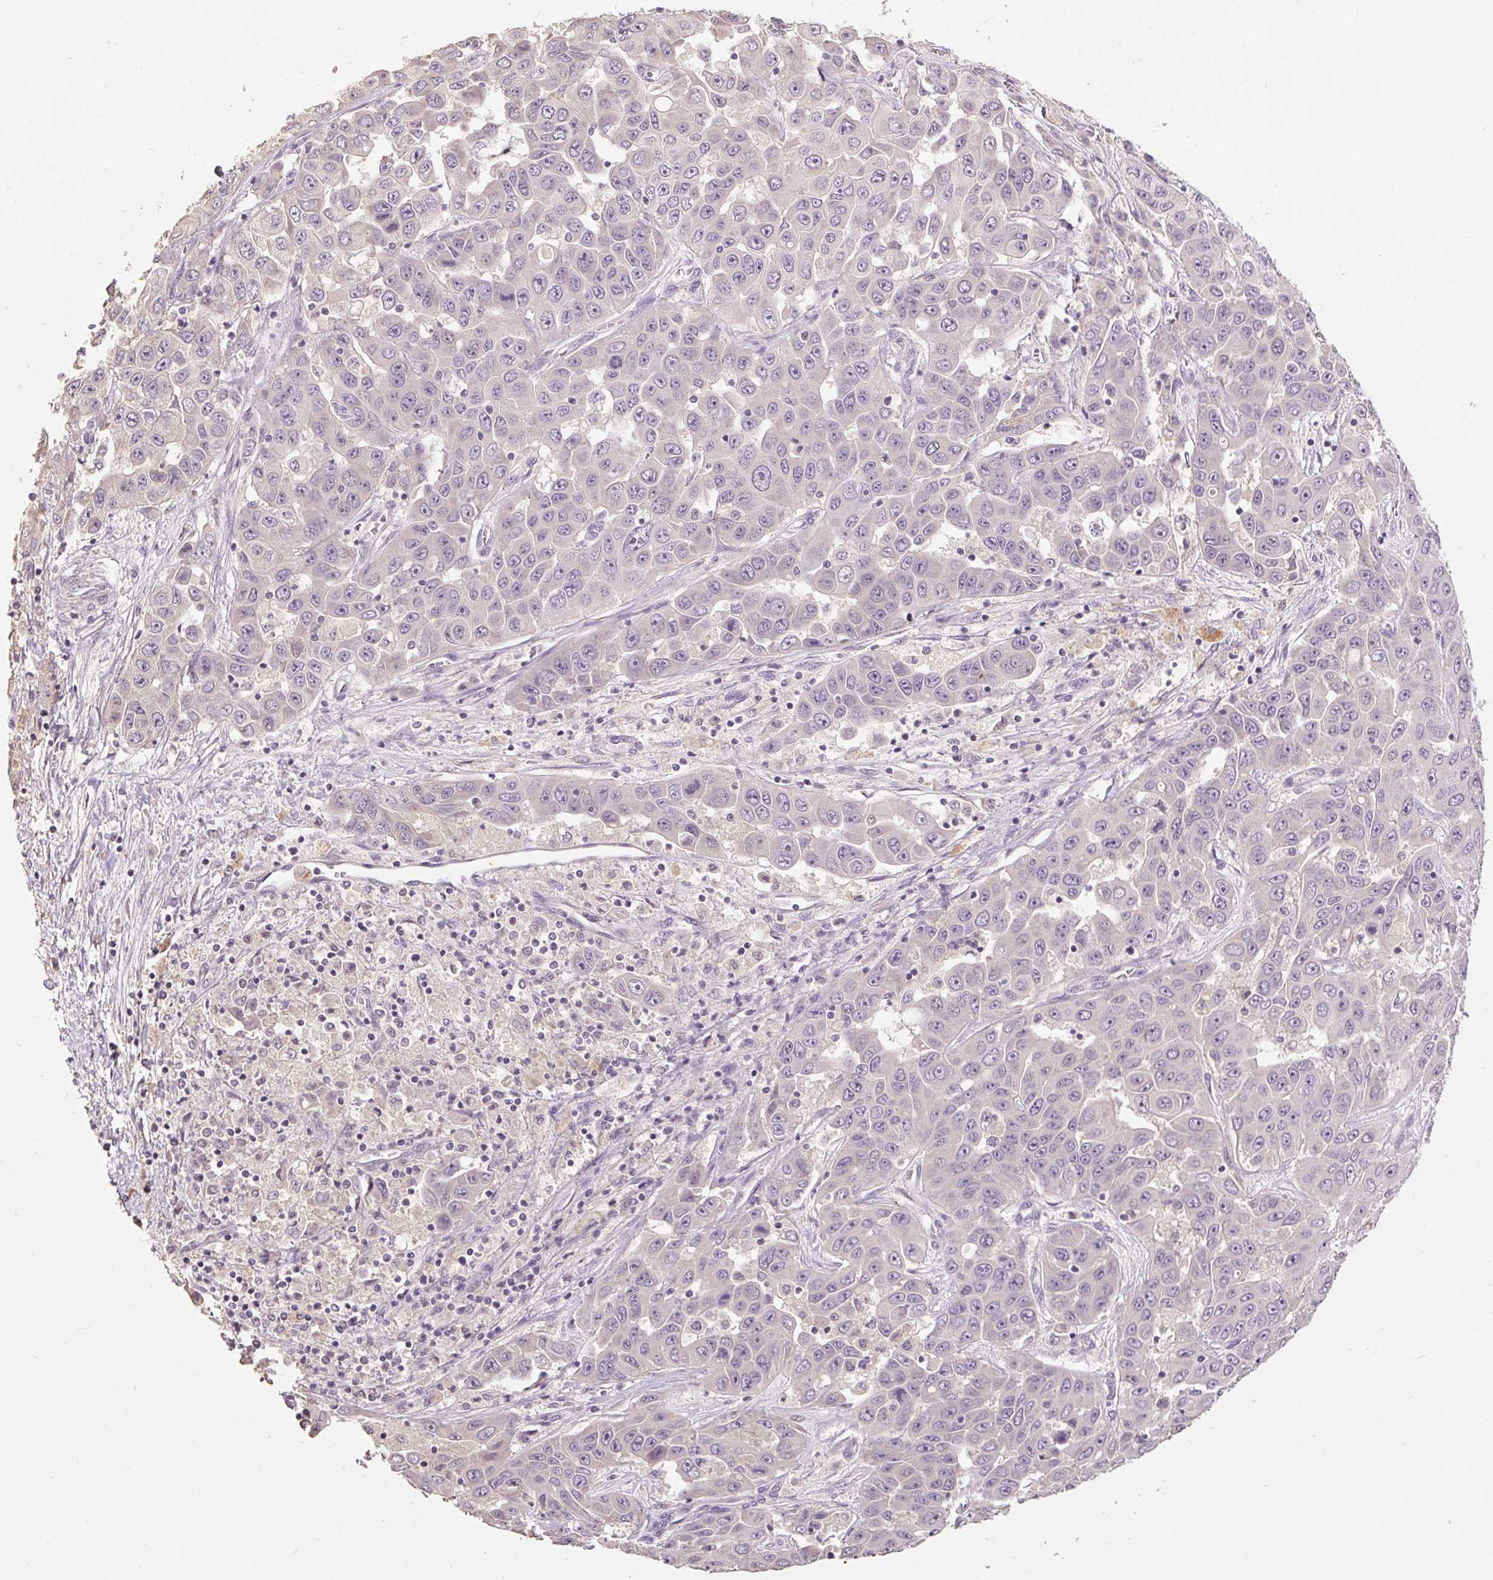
{"staining": {"intensity": "negative", "quantity": "none", "location": "none"}, "tissue": "liver cancer", "cell_type": "Tumor cells", "image_type": "cancer", "snomed": [{"axis": "morphology", "description": "Cholangiocarcinoma"}, {"axis": "topography", "description": "Liver"}], "caption": "IHC histopathology image of cholangiocarcinoma (liver) stained for a protein (brown), which exhibits no positivity in tumor cells.", "gene": "CFAP65", "patient": {"sex": "female", "age": 52}}